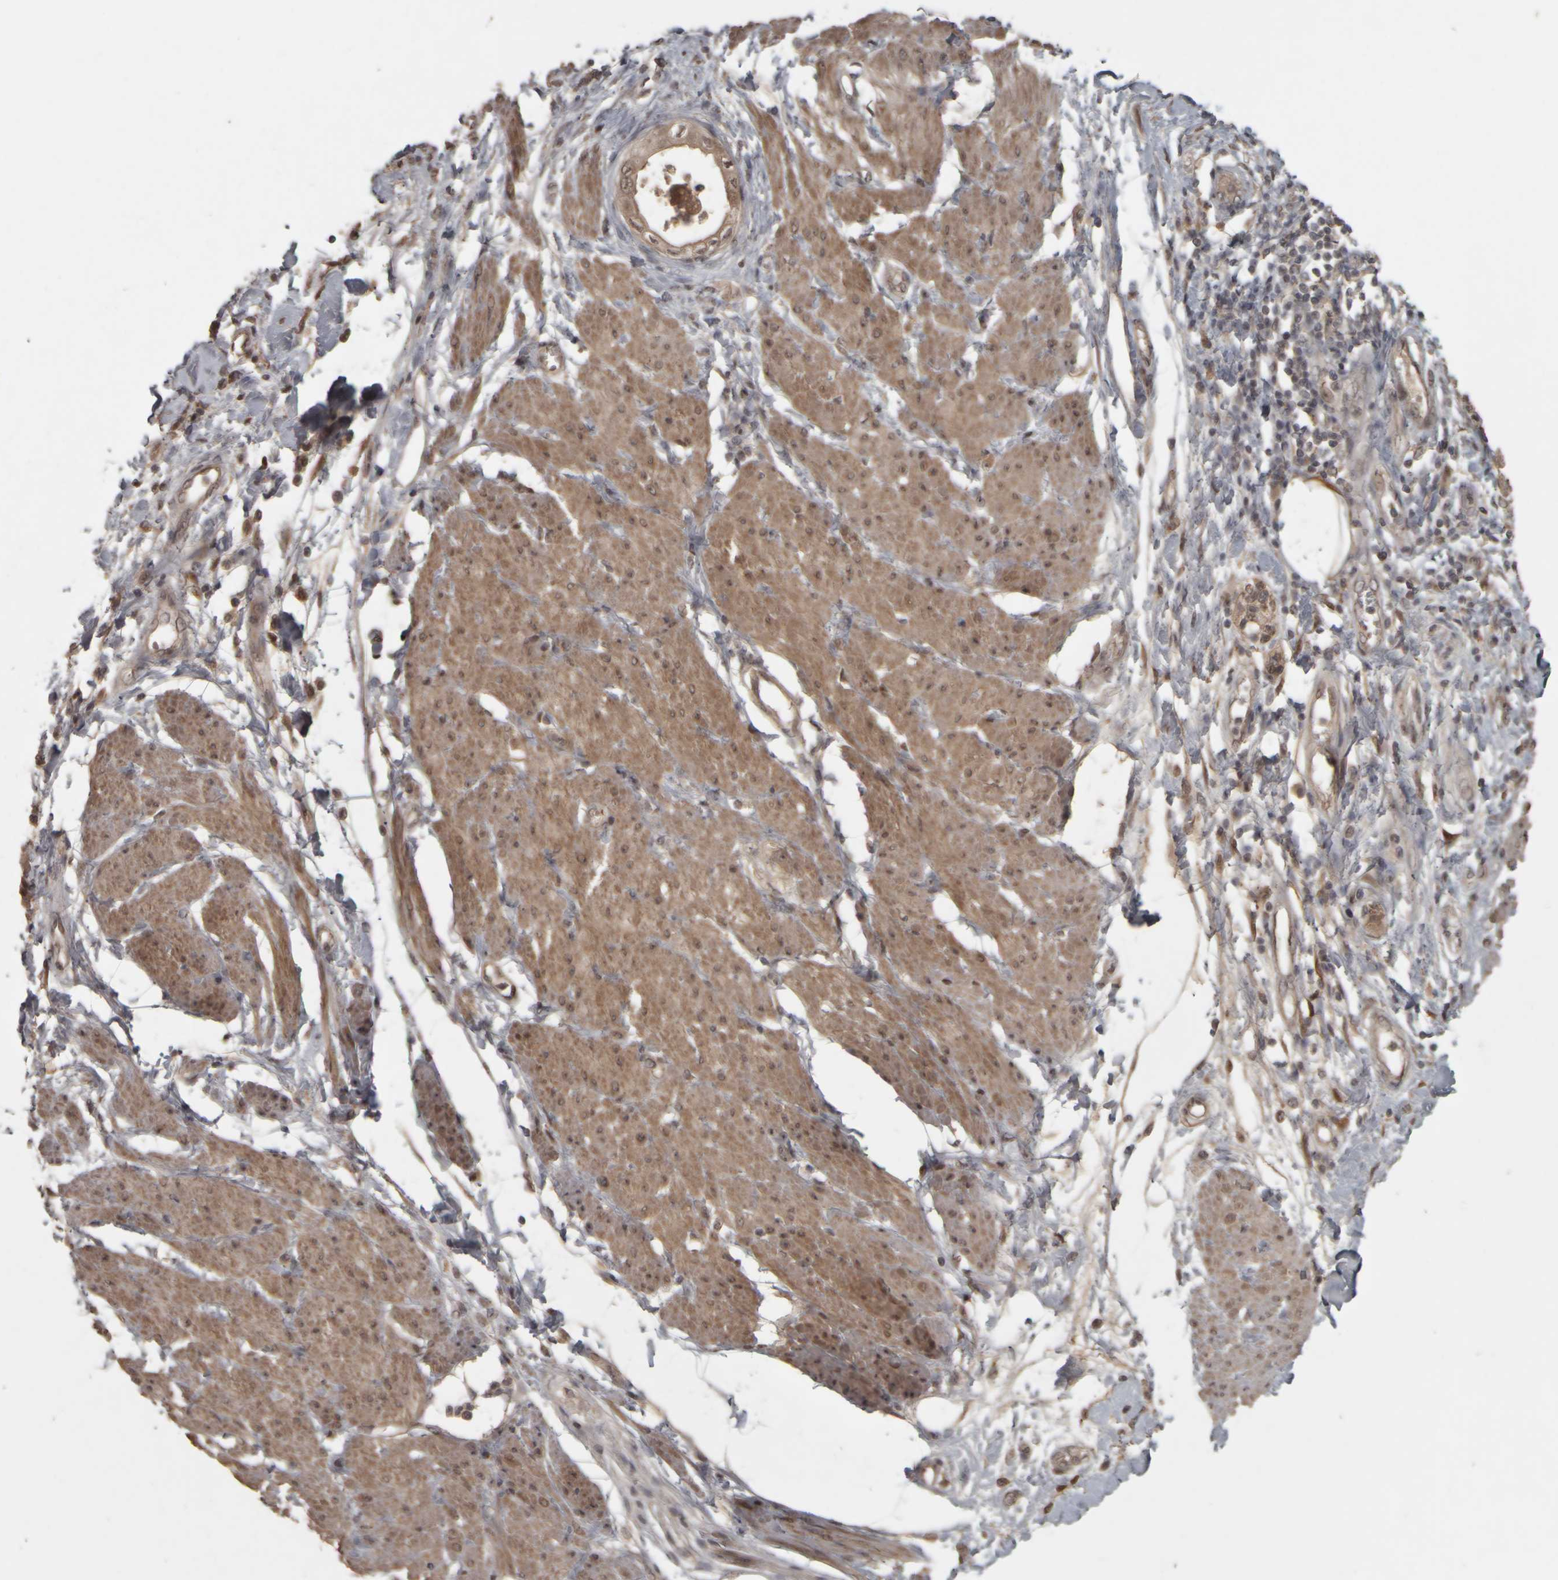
{"staining": {"intensity": "moderate", "quantity": ">75%", "location": "cytoplasmic/membranous,nuclear"}, "tissue": "pancreatic cancer", "cell_type": "Tumor cells", "image_type": "cancer", "snomed": [{"axis": "morphology", "description": "Normal tissue, NOS"}, {"axis": "morphology", "description": "Adenocarcinoma, NOS"}, {"axis": "topography", "description": "Pancreas"}, {"axis": "topography", "description": "Duodenum"}], "caption": "Immunohistochemistry (IHC) image of neoplastic tissue: human pancreatic cancer (adenocarcinoma) stained using IHC demonstrates medium levels of moderate protein expression localized specifically in the cytoplasmic/membranous and nuclear of tumor cells, appearing as a cytoplasmic/membranous and nuclear brown color.", "gene": "ACO1", "patient": {"sex": "female", "age": 60}}